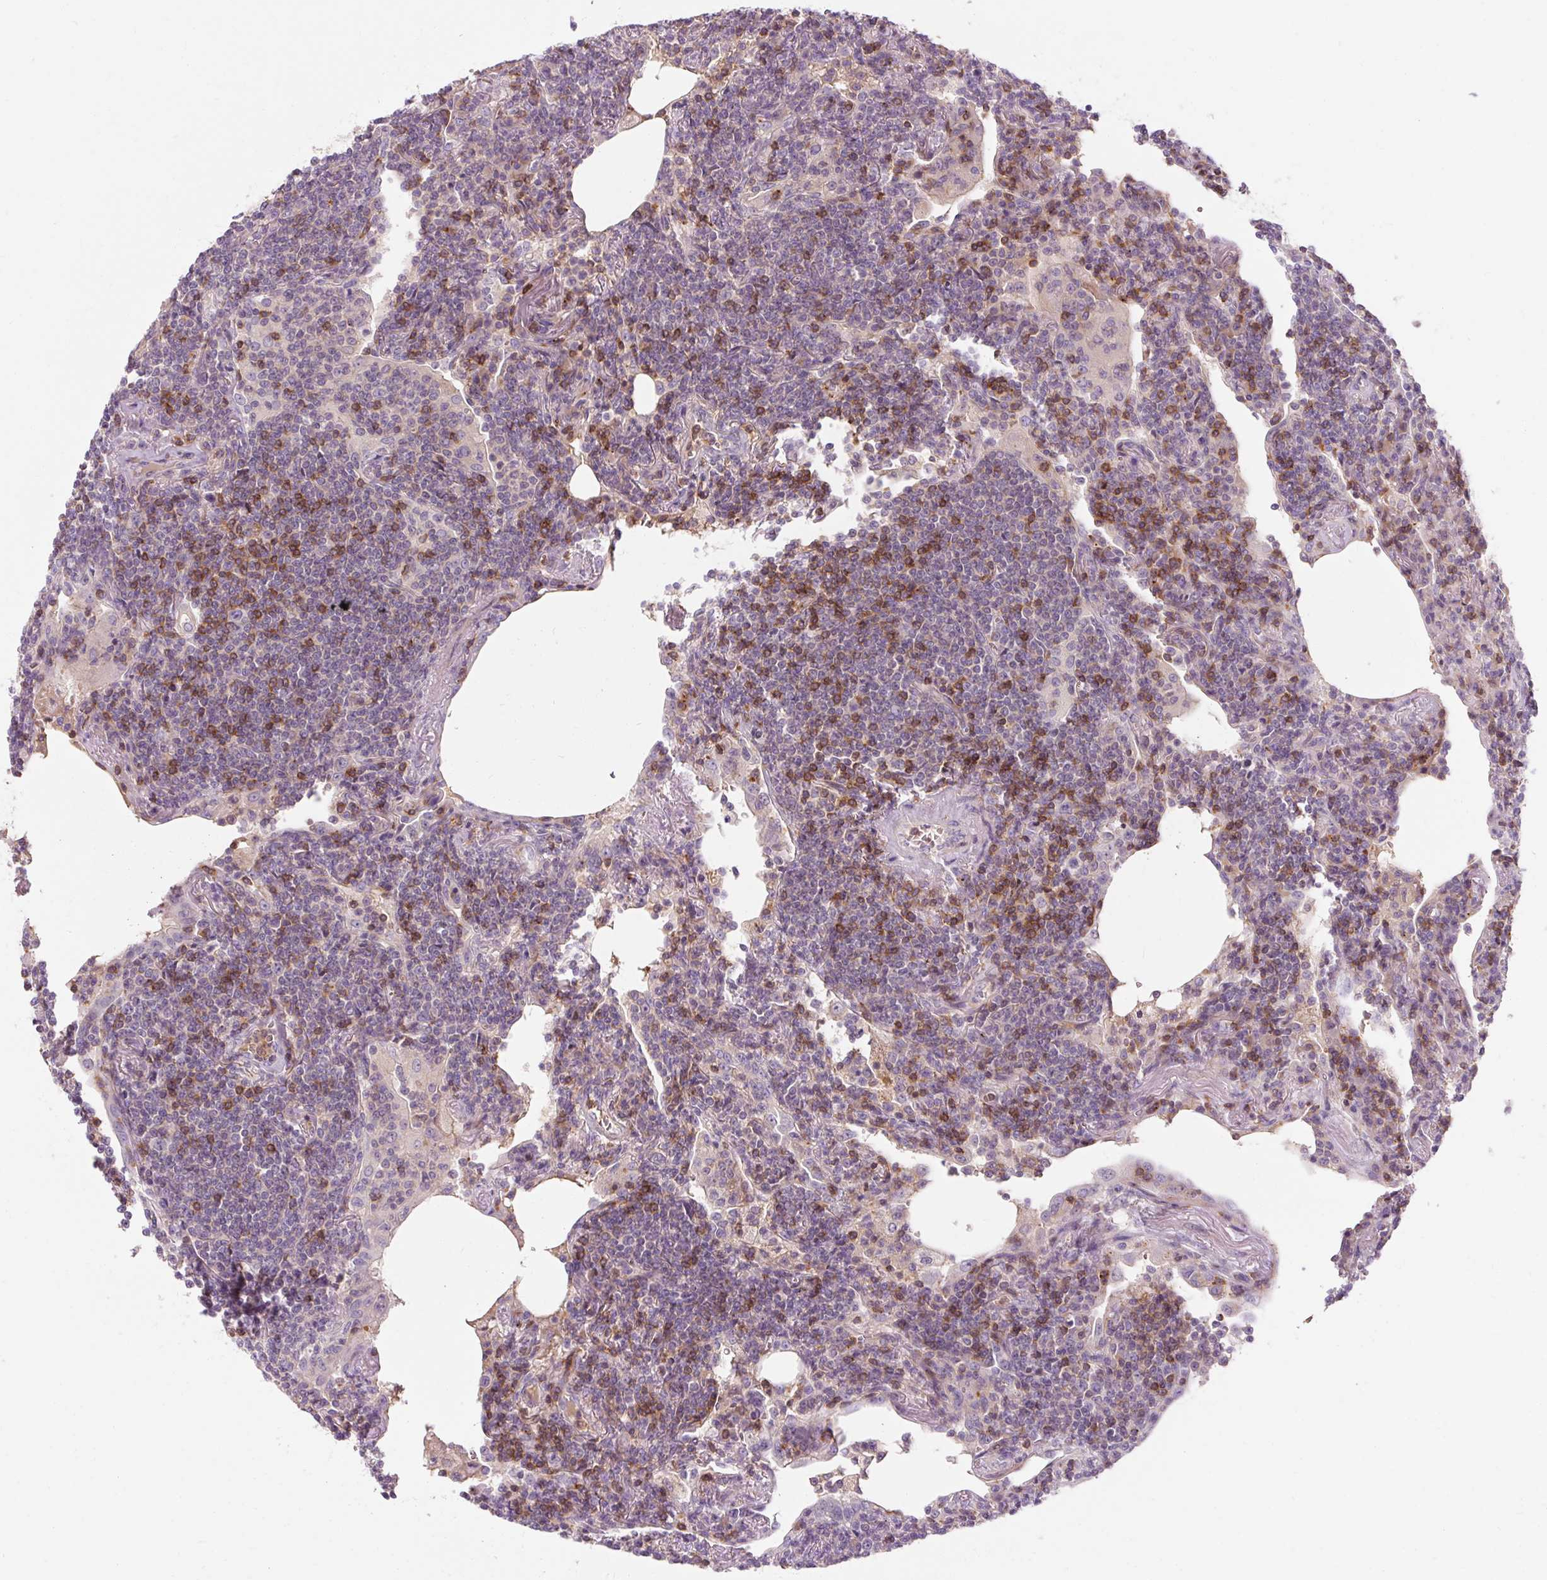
{"staining": {"intensity": "moderate", "quantity": "<25%", "location": "cytoplasmic/membranous"}, "tissue": "lymphoma", "cell_type": "Tumor cells", "image_type": "cancer", "snomed": [{"axis": "morphology", "description": "Malignant lymphoma, non-Hodgkin's type, Low grade"}, {"axis": "topography", "description": "Lung"}], "caption": "Moderate cytoplasmic/membranous protein staining is appreciated in approximately <25% of tumor cells in lymphoma. The staining was performed using DAB (3,3'-diaminobenzidine) to visualize the protein expression in brown, while the nuclei were stained in blue with hematoxylin (Magnification: 20x).", "gene": "TIGD2", "patient": {"sex": "female", "age": 71}}